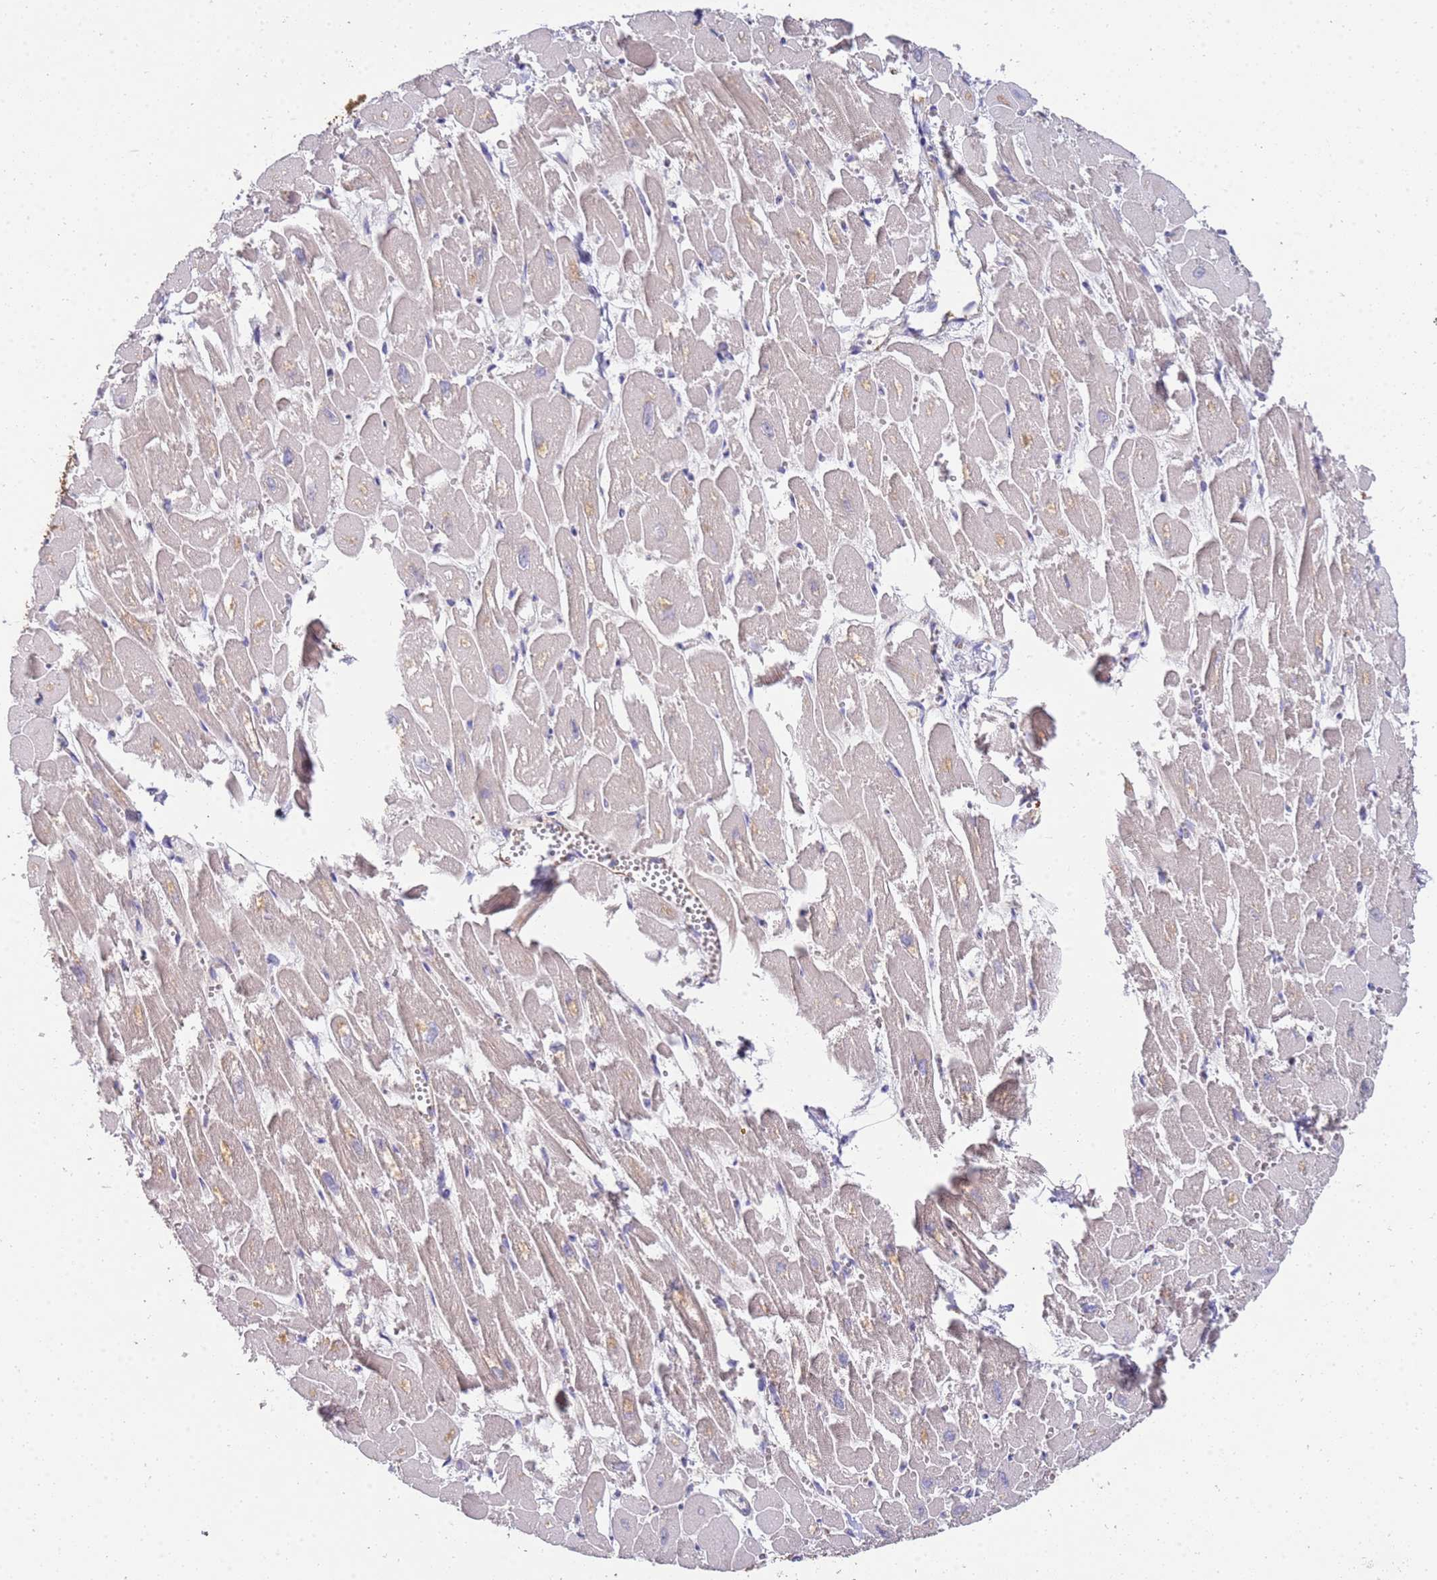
{"staining": {"intensity": "weak", "quantity": "25%-75%", "location": "cytoplasmic/membranous"}, "tissue": "heart muscle", "cell_type": "Cardiomyocytes", "image_type": "normal", "snomed": [{"axis": "morphology", "description": "Normal tissue, NOS"}, {"axis": "topography", "description": "Heart"}], "caption": "Immunohistochemical staining of benign human heart muscle displays 25%-75% levels of weak cytoplasmic/membranous protein staining in about 25%-75% of cardiomyocytes. (DAB = brown stain, brightfield microscopy at high magnification).", "gene": "NMUR2", "patient": {"sex": "male", "age": 54}}